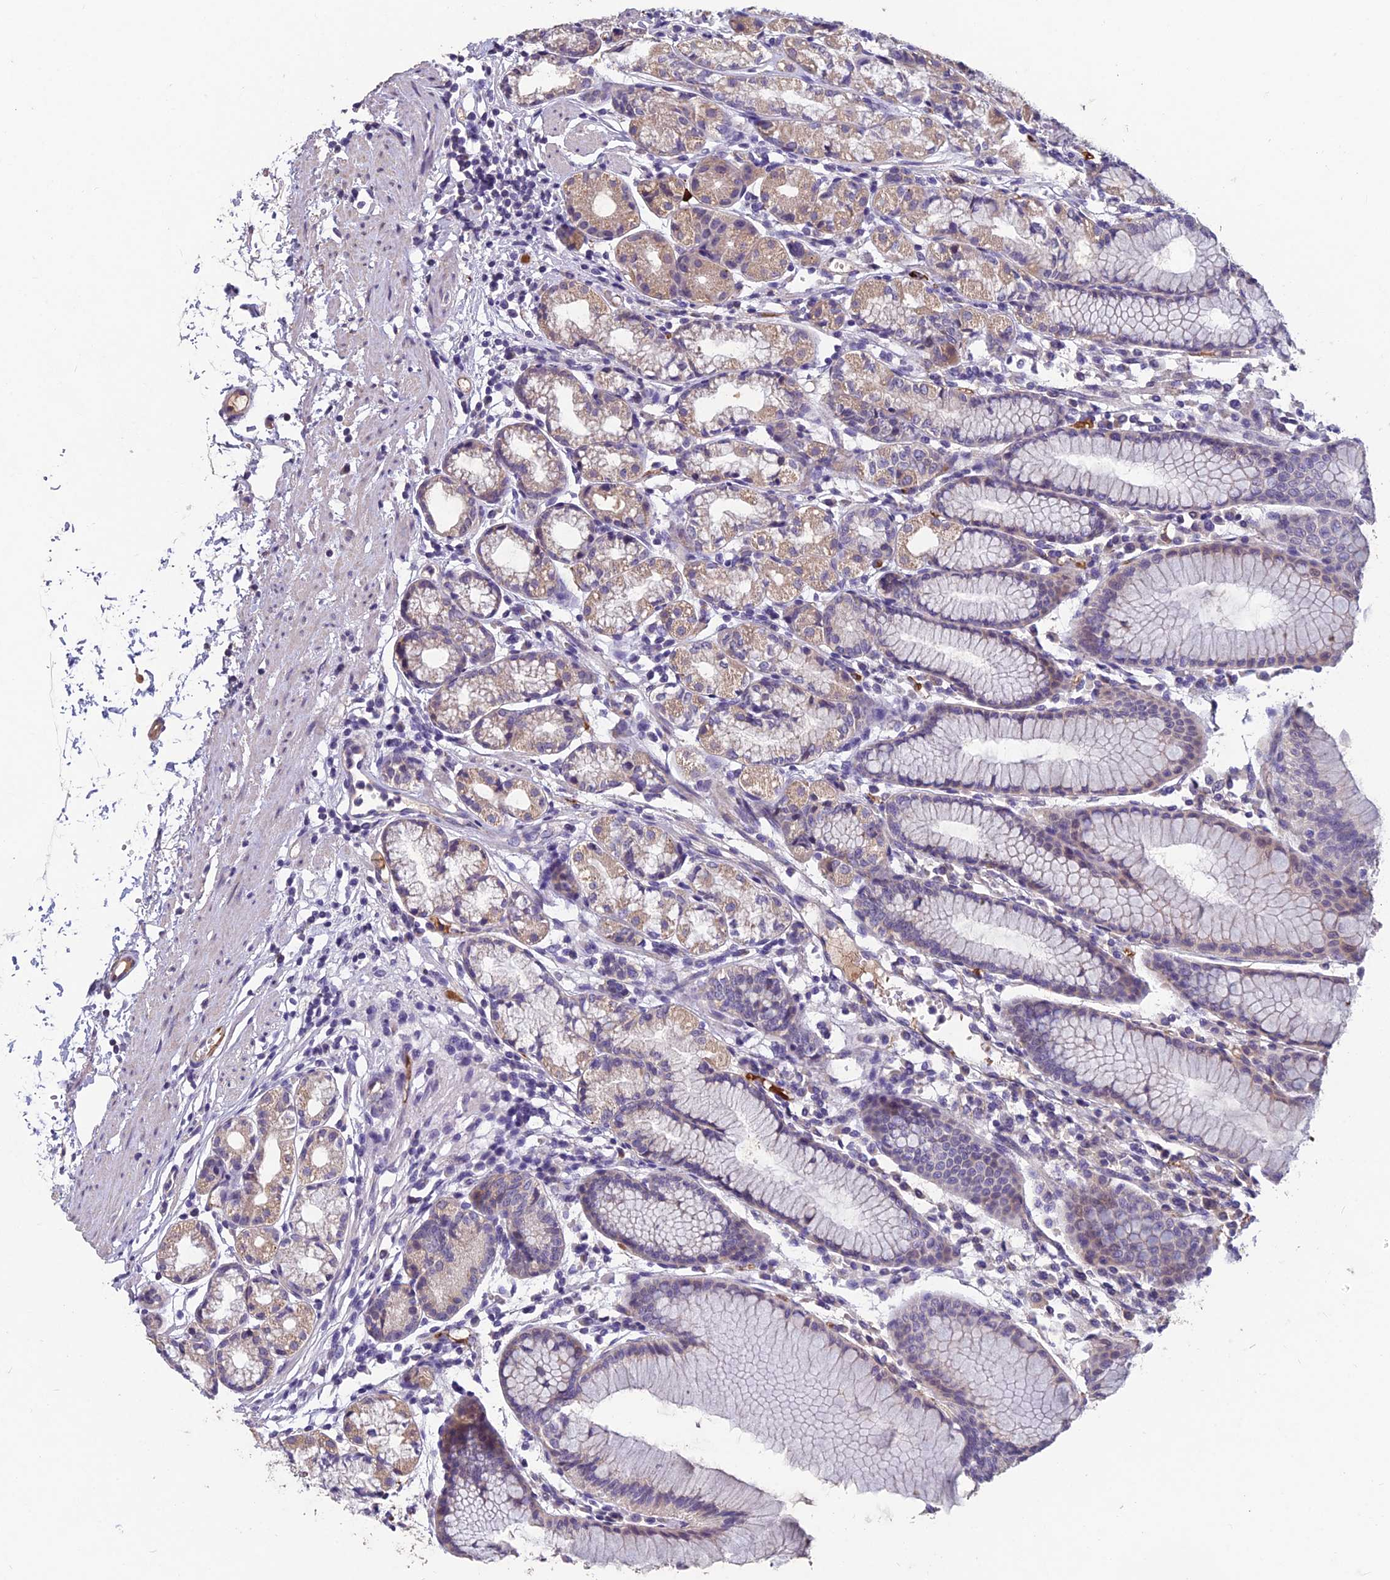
{"staining": {"intensity": "moderate", "quantity": "25%-75%", "location": "cytoplasmic/membranous"}, "tissue": "stomach", "cell_type": "Glandular cells", "image_type": "normal", "snomed": [{"axis": "morphology", "description": "Normal tissue, NOS"}, {"axis": "topography", "description": "Stomach"}], "caption": "Immunohistochemistry (IHC) of normal human stomach reveals medium levels of moderate cytoplasmic/membranous expression in about 25%-75% of glandular cells.", "gene": "CEACAM16", "patient": {"sex": "female", "age": 57}}